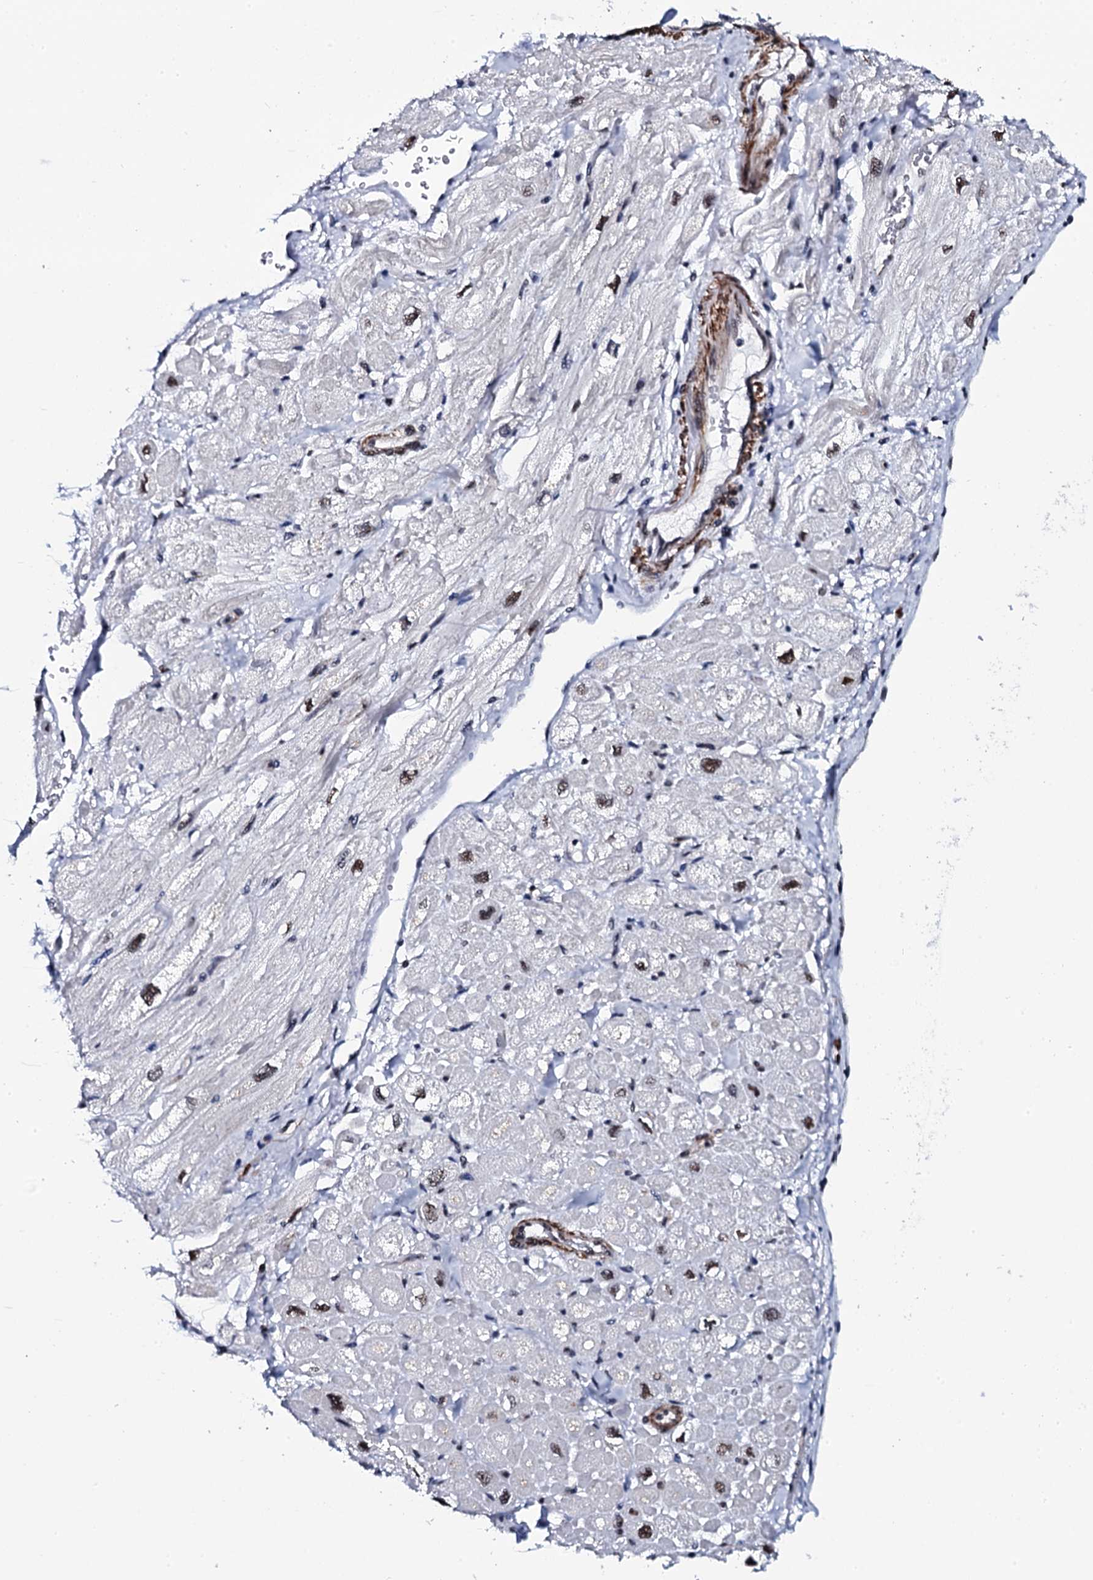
{"staining": {"intensity": "moderate", "quantity": "<25%", "location": "nuclear"}, "tissue": "heart muscle", "cell_type": "Cardiomyocytes", "image_type": "normal", "snomed": [{"axis": "morphology", "description": "Normal tissue, NOS"}, {"axis": "topography", "description": "Heart"}], "caption": "Heart muscle stained for a protein (brown) demonstrates moderate nuclear positive staining in approximately <25% of cardiomyocytes.", "gene": "CWC15", "patient": {"sex": "male", "age": 65}}